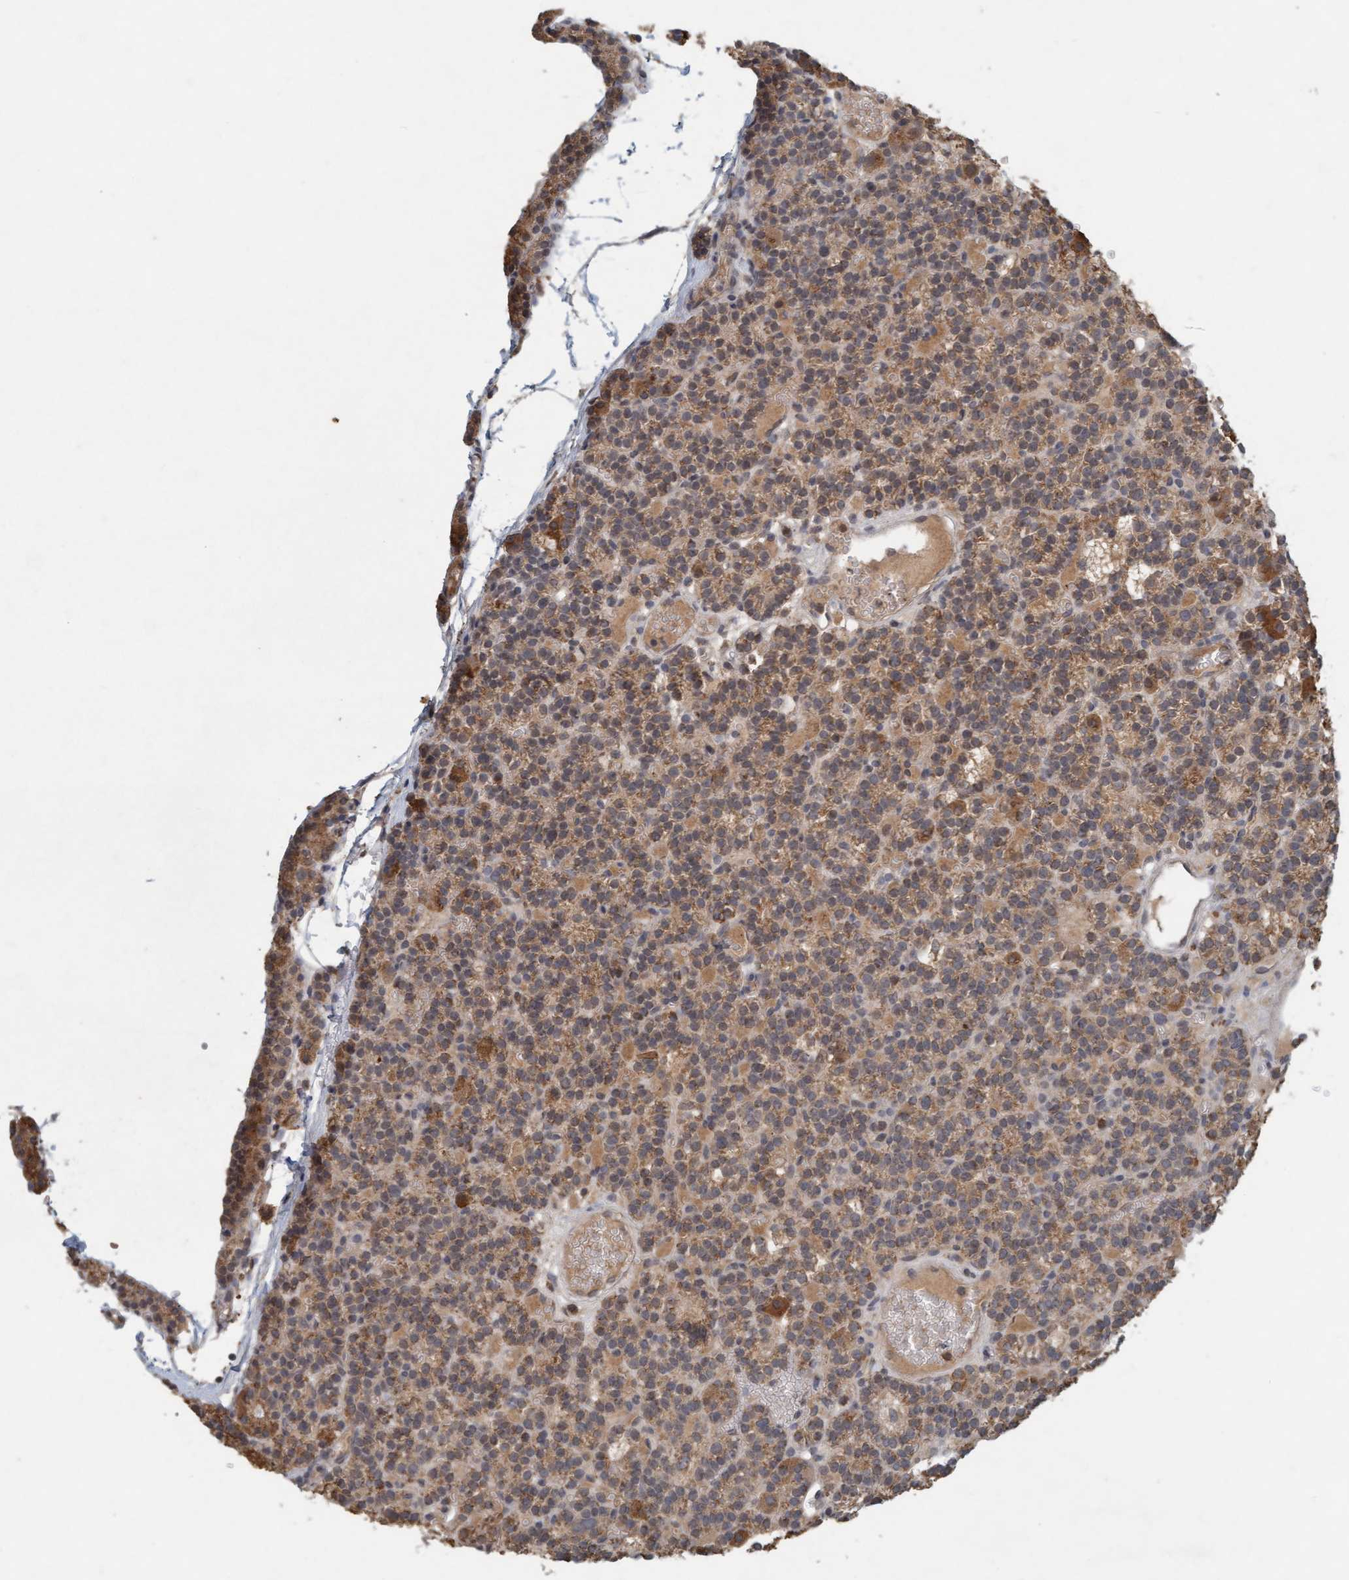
{"staining": {"intensity": "moderate", "quantity": ">75%", "location": "cytoplasmic/membranous"}, "tissue": "parathyroid gland", "cell_type": "Glandular cells", "image_type": "normal", "snomed": [{"axis": "morphology", "description": "Normal tissue, NOS"}, {"axis": "morphology", "description": "Adenoma, NOS"}, {"axis": "topography", "description": "Parathyroid gland"}], "caption": "Immunohistochemistry of normal human parathyroid gland reveals medium levels of moderate cytoplasmic/membranous expression in approximately >75% of glandular cells. The staining was performed using DAB to visualize the protein expression in brown, while the nuclei were stained in blue with hematoxylin (Magnification: 20x).", "gene": "VSIG8", "patient": {"sex": "female", "age": 58}}